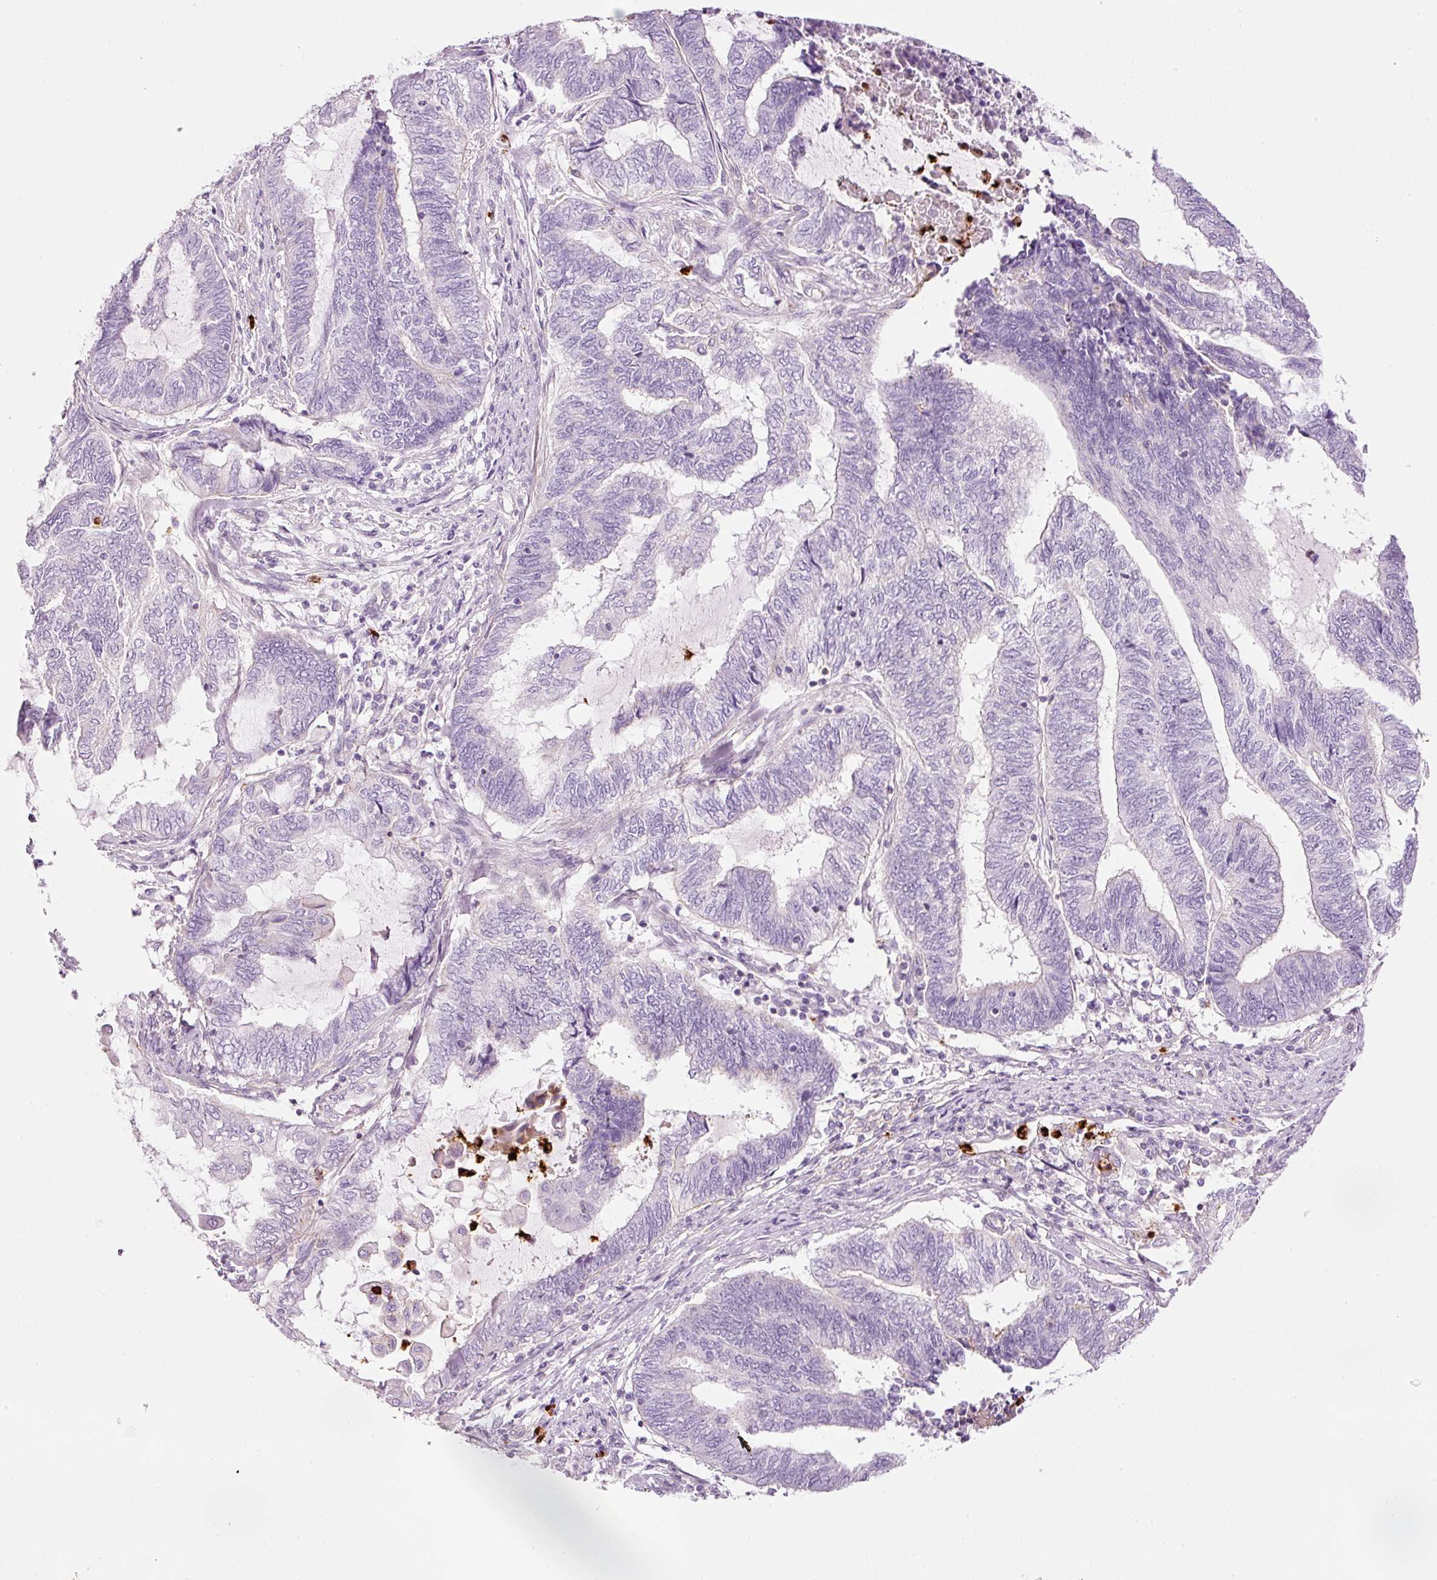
{"staining": {"intensity": "negative", "quantity": "none", "location": "none"}, "tissue": "endometrial cancer", "cell_type": "Tumor cells", "image_type": "cancer", "snomed": [{"axis": "morphology", "description": "Adenocarcinoma, NOS"}, {"axis": "topography", "description": "Uterus"}, {"axis": "topography", "description": "Endometrium"}], "caption": "Image shows no protein staining in tumor cells of endometrial adenocarcinoma tissue.", "gene": "MAP3K3", "patient": {"sex": "female", "age": 70}}